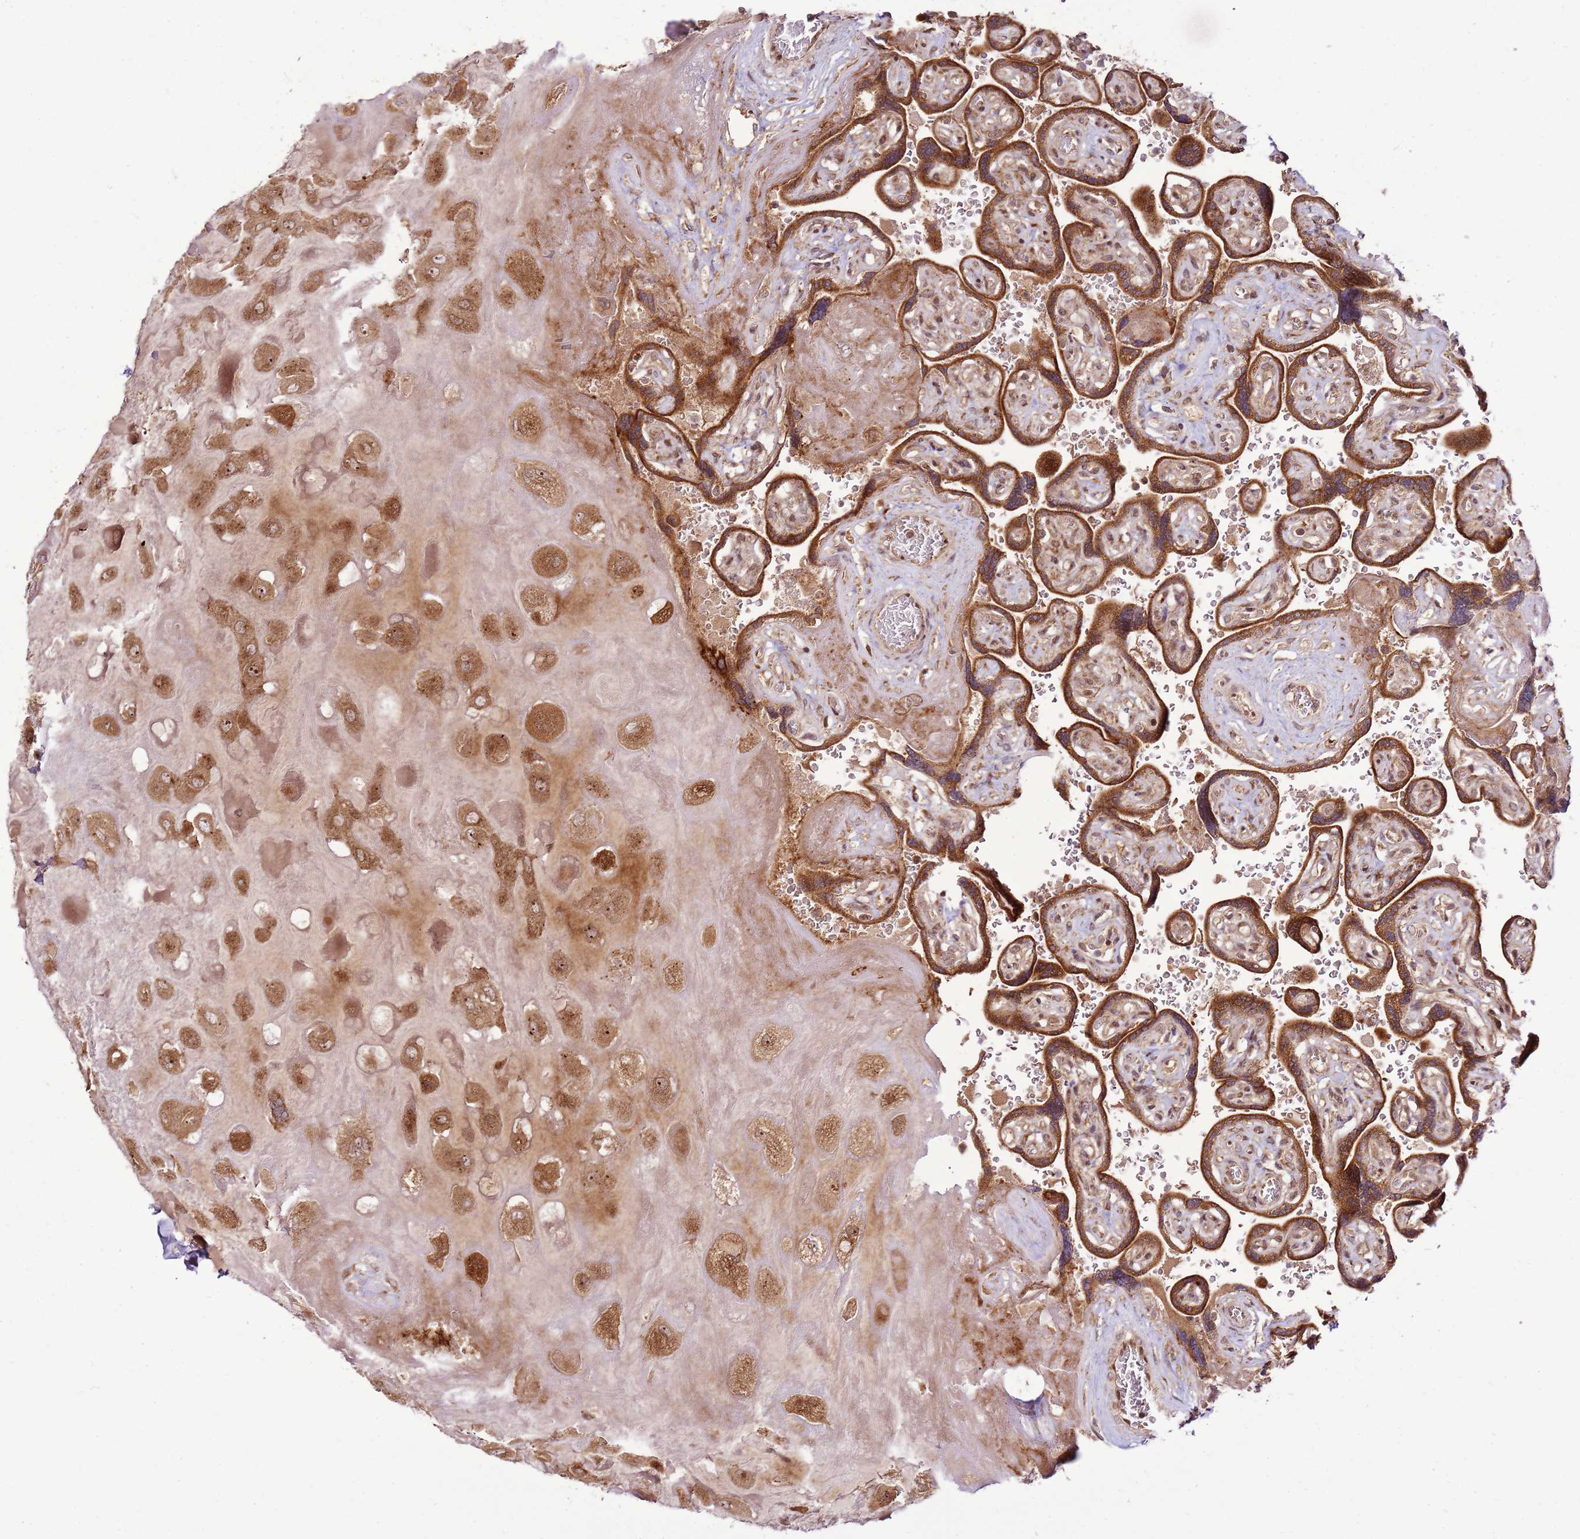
{"staining": {"intensity": "moderate", "quantity": ">75%", "location": "cytoplasmic/membranous,nuclear"}, "tissue": "placenta", "cell_type": "Decidual cells", "image_type": "normal", "snomed": [{"axis": "morphology", "description": "Normal tissue, NOS"}, {"axis": "topography", "description": "Placenta"}], "caption": "A medium amount of moderate cytoplasmic/membranous,nuclear positivity is identified in approximately >75% of decidual cells in unremarkable placenta. Using DAB (brown) and hematoxylin (blue) stains, captured at high magnification using brightfield microscopy.", "gene": "RASA3", "patient": {"sex": "female", "age": 32}}